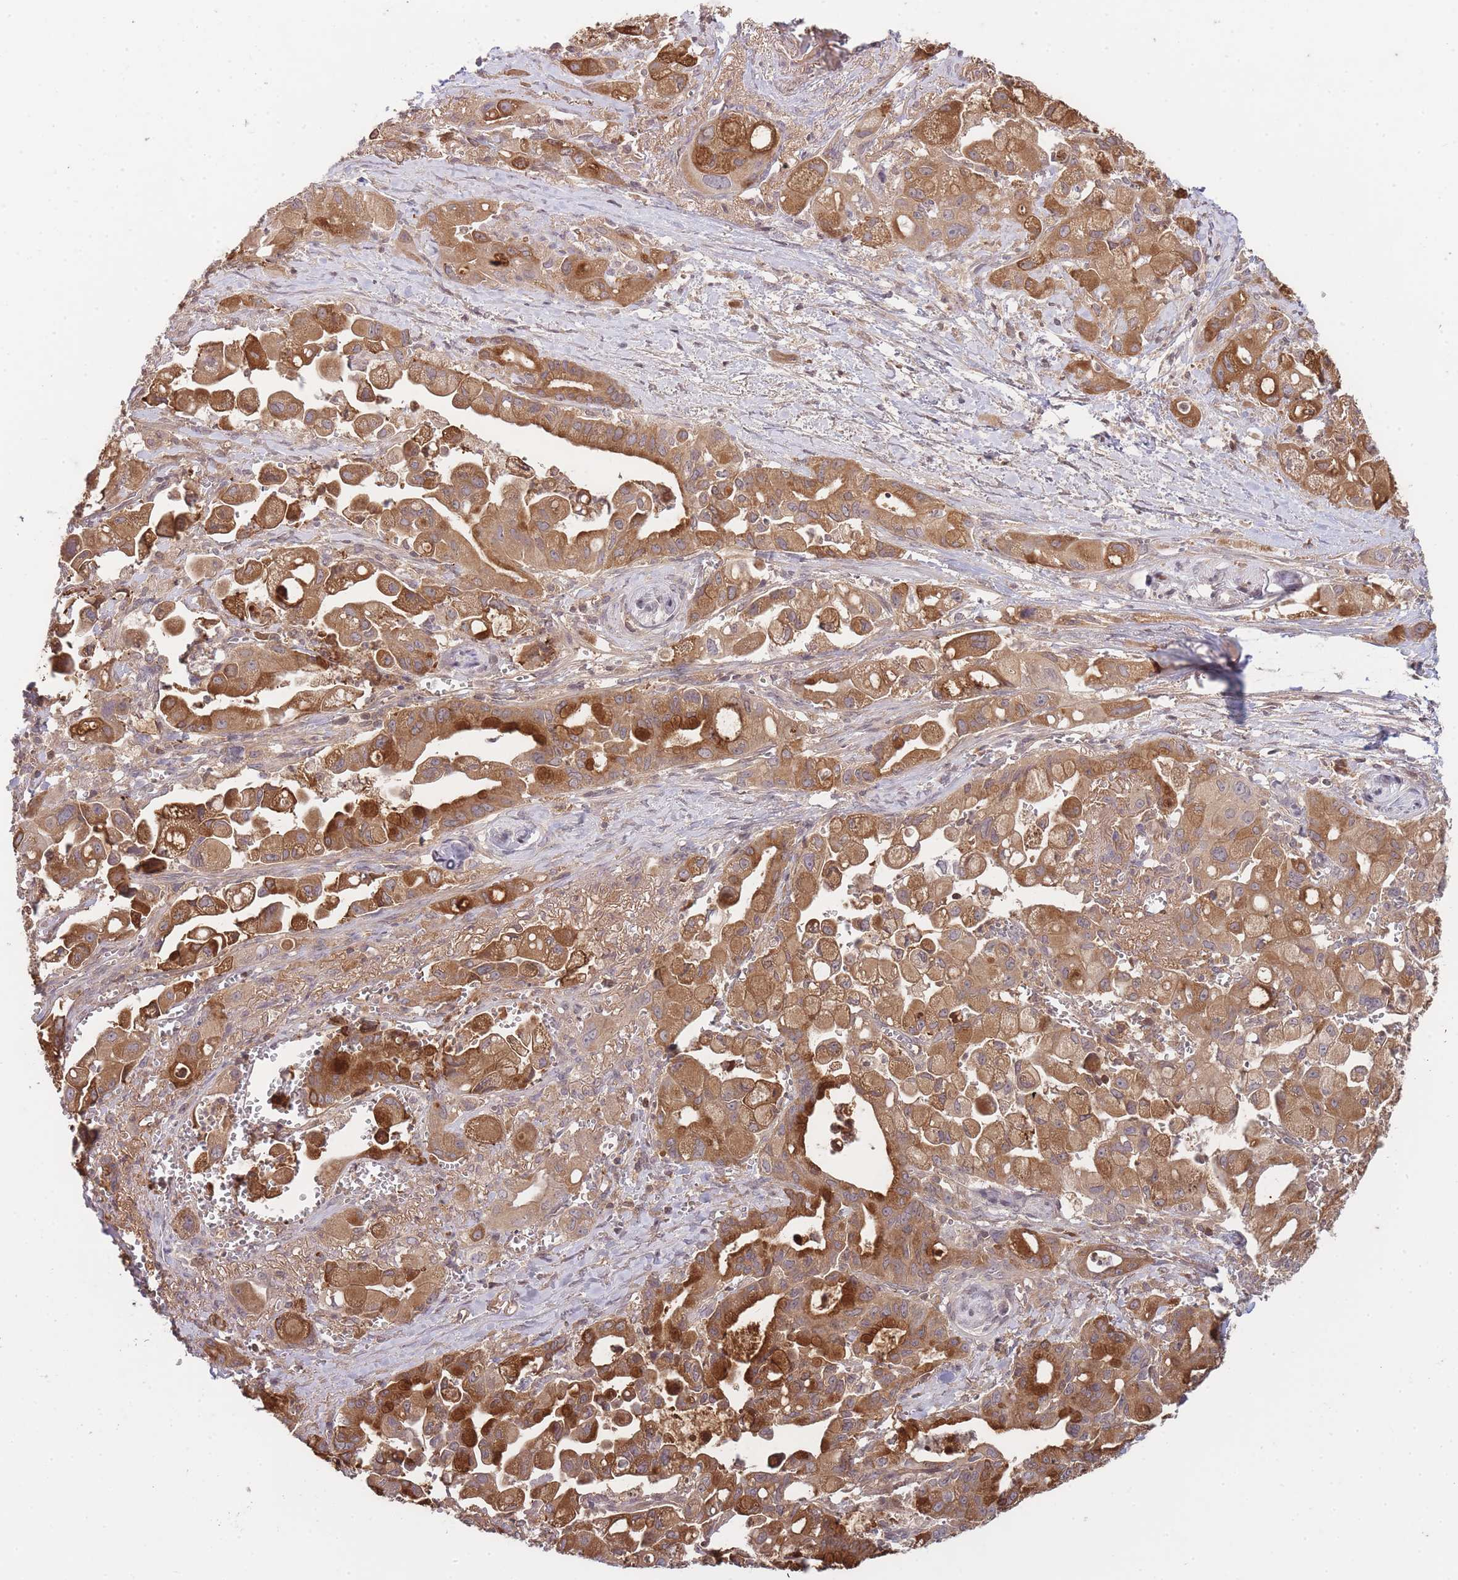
{"staining": {"intensity": "strong", "quantity": ">75%", "location": "cytoplasmic/membranous"}, "tissue": "pancreatic cancer", "cell_type": "Tumor cells", "image_type": "cancer", "snomed": [{"axis": "morphology", "description": "Adenocarcinoma, NOS"}, {"axis": "topography", "description": "Pancreas"}], "caption": "A brown stain labels strong cytoplasmic/membranous expression of a protein in human adenocarcinoma (pancreatic) tumor cells.", "gene": "RALGDS", "patient": {"sex": "male", "age": 68}}